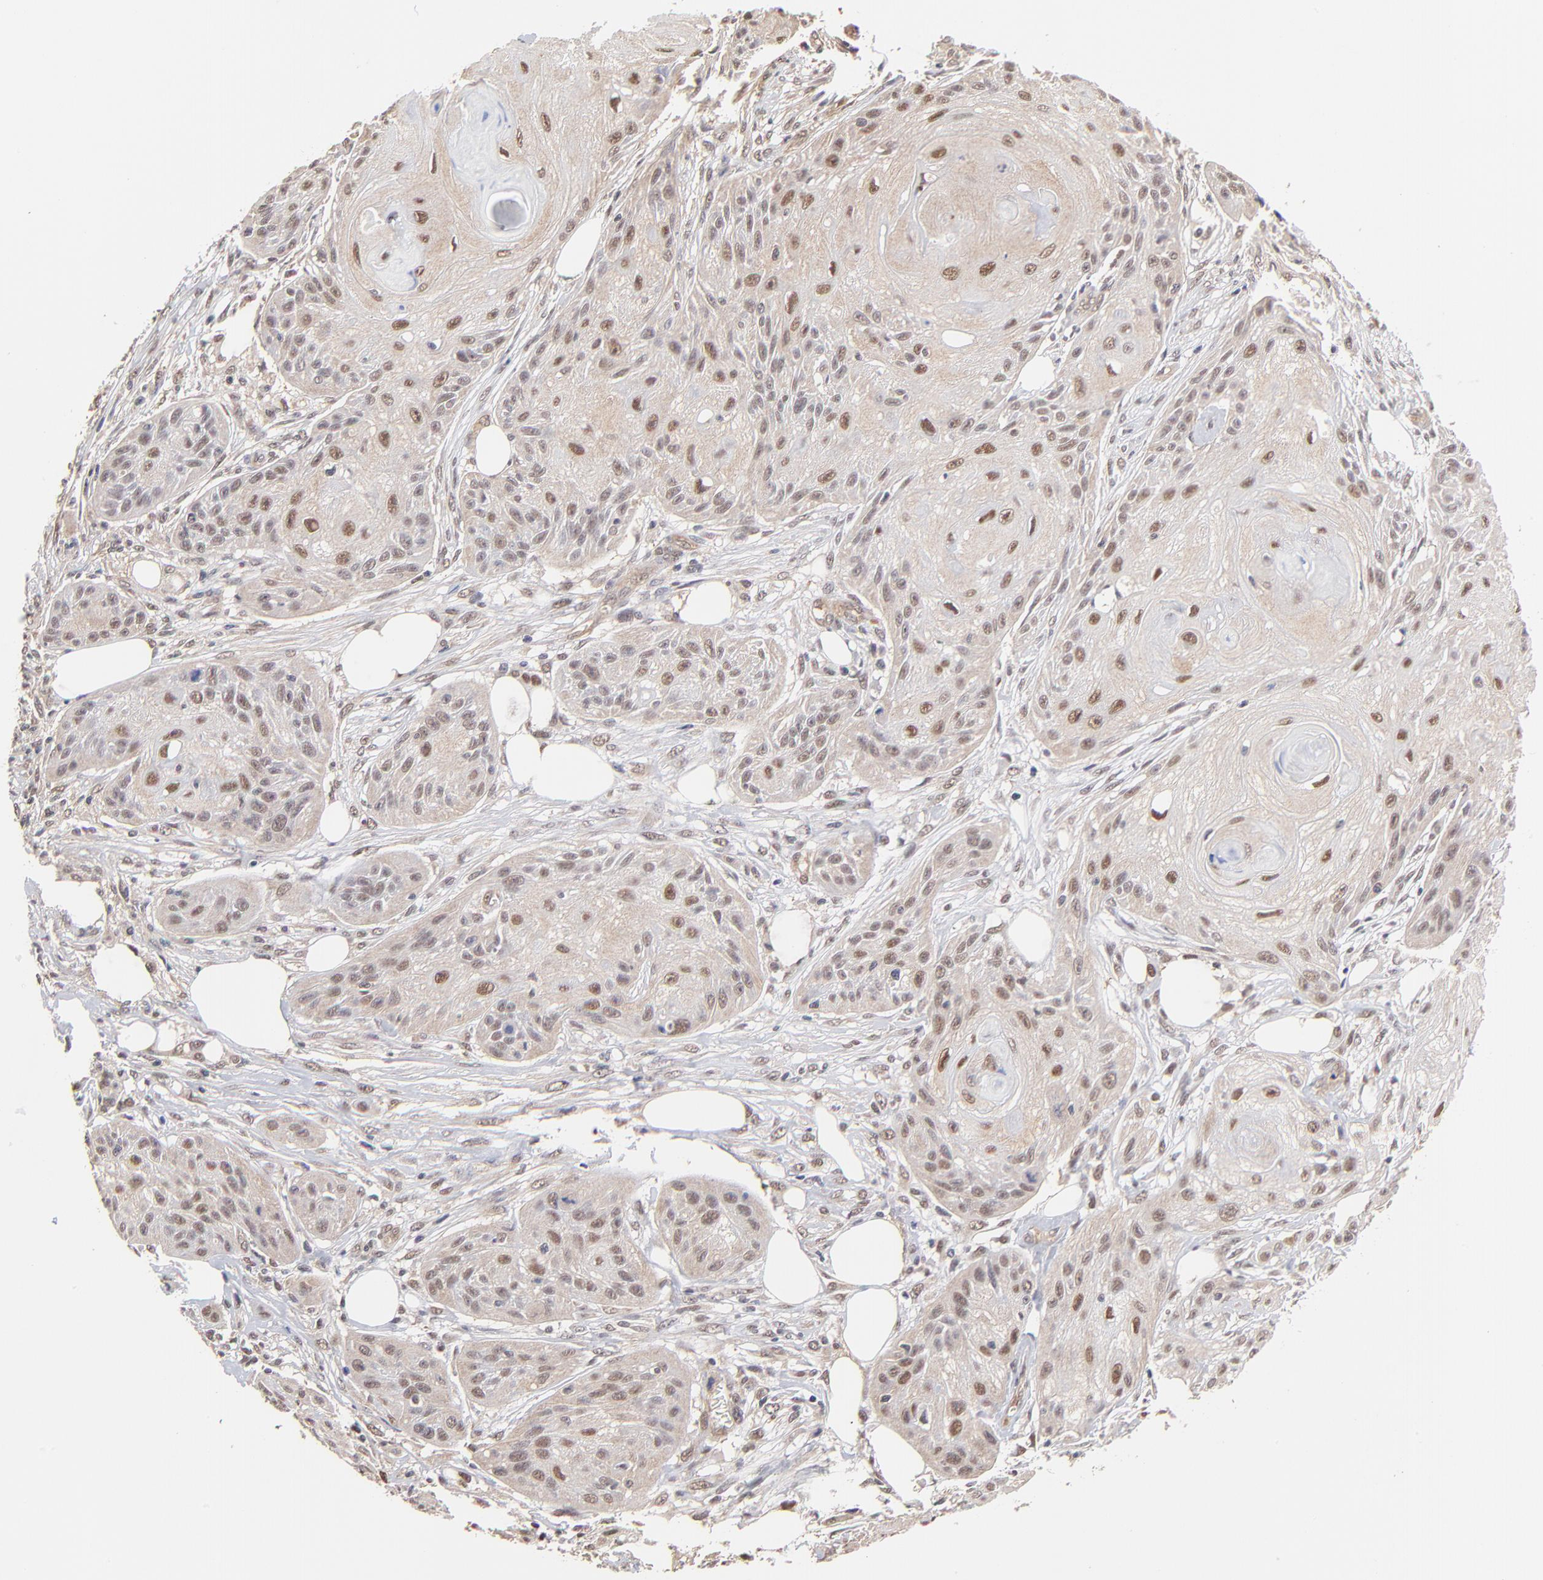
{"staining": {"intensity": "moderate", "quantity": "25%-75%", "location": "nuclear"}, "tissue": "skin cancer", "cell_type": "Tumor cells", "image_type": "cancer", "snomed": [{"axis": "morphology", "description": "Squamous cell carcinoma, NOS"}, {"axis": "topography", "description": "Skin"}], "caption": "Skin cancer (squamous cell carcinoma) stained with a protein marker shows moderate staining in tumor cells.", "gene": "PSMC4", "patient": {"sex": "female", "age": 88}}